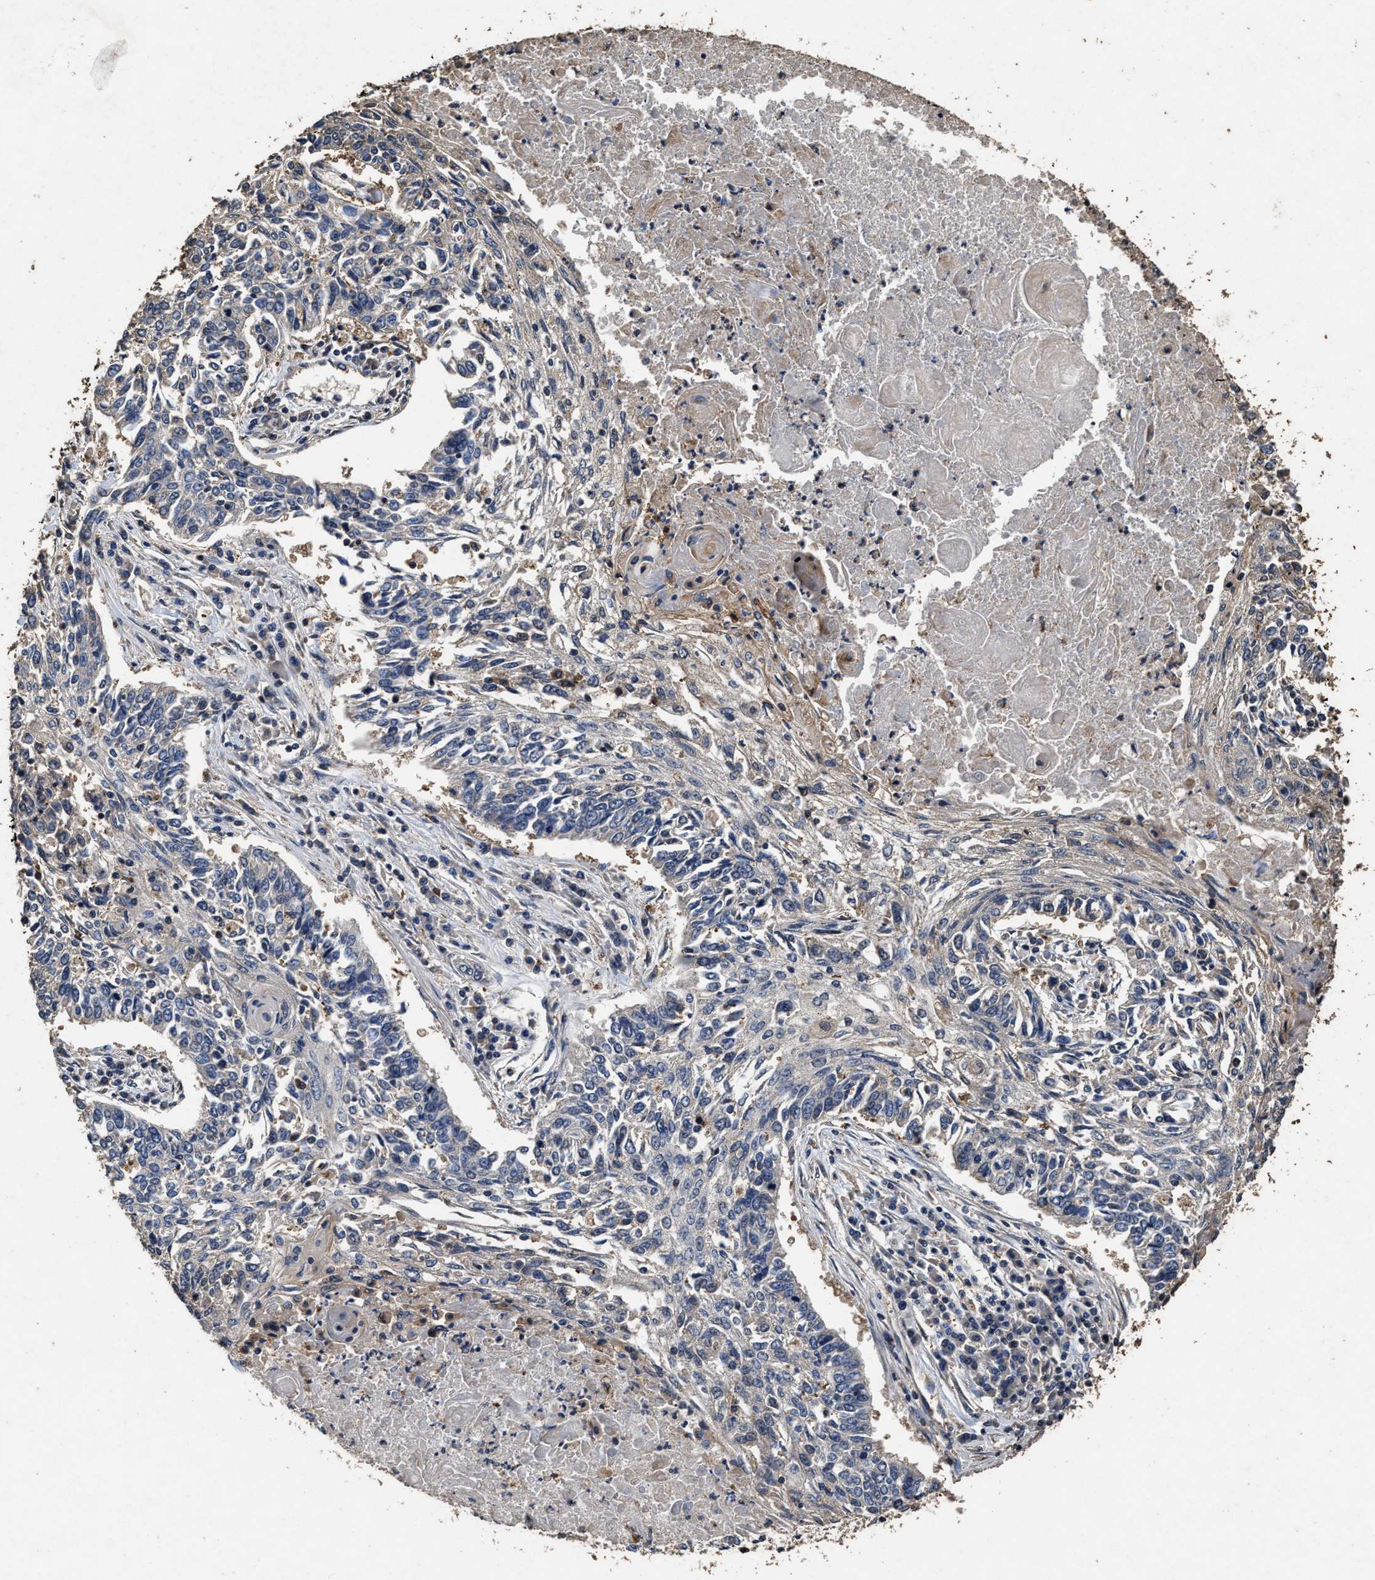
{"staining": {"intensity": "negative", "quantity": "none", "location": "none"}, "tissue": "lung cancer", "cell_type": "Tumor cells", "image_type": "cancer", "snomed": [{"axis": "morphology", "description": "Normal tissue, NOS"}, {"axis": "morphology", "description": "Squamous cell carcinoma, NOS"}, {"axis": "topography", "description": "Cartilage tissue"}, {"axis": "topography", "description": "Bronchus"}, {"axis": "topography", "description": "Lung"}], "caption": "Tumor cells show no significant positivity in lung cancer.", "gene": "TPST2", "patient": {"sex": "female", "age": 49}}